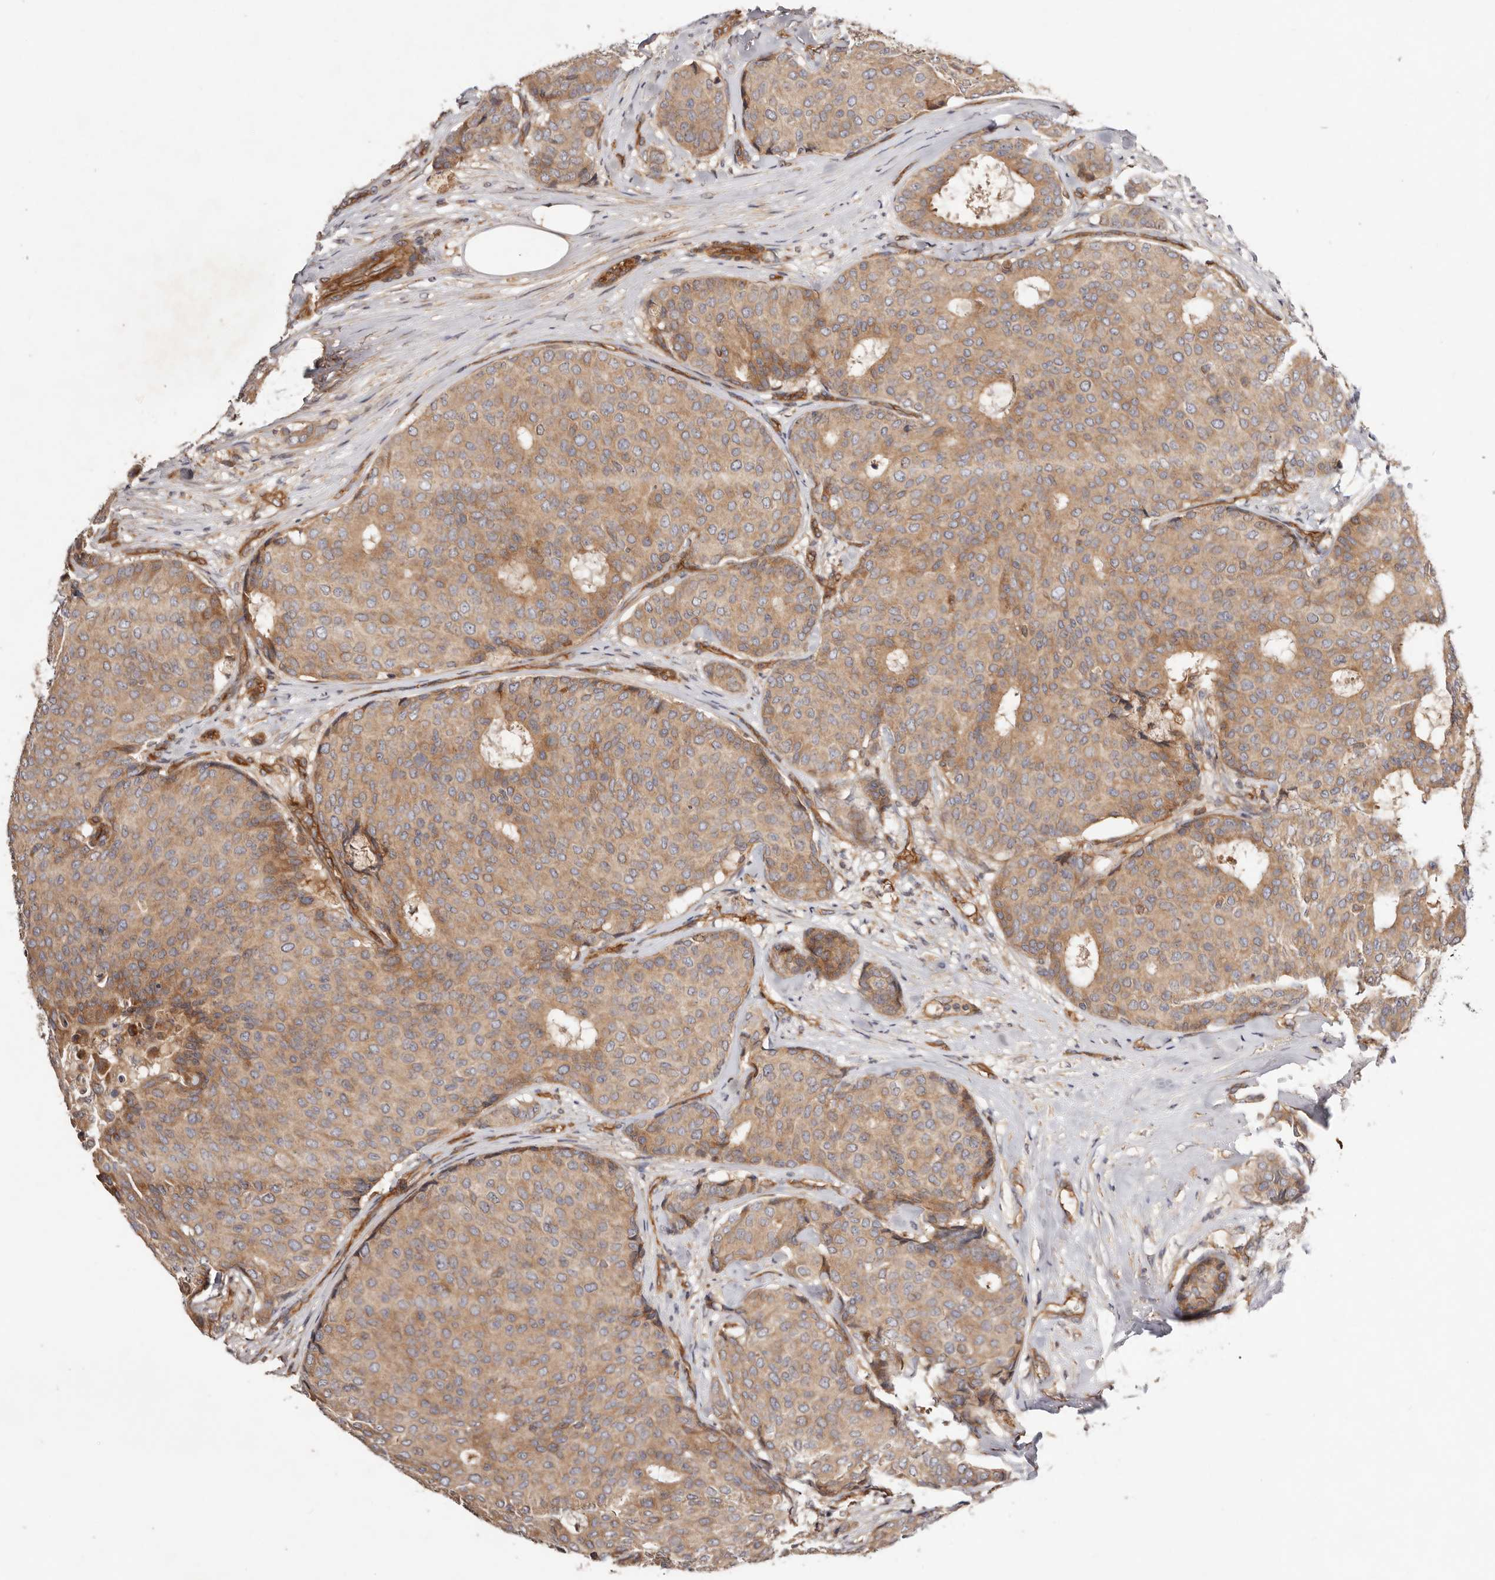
{"staining": {"intensity": "moderate", "quantity": ">75%", "location": "cytoplasmic/membranous"}, "tissue": "breast cancer", "cell_type": "Tumor cells", "image_type": "cancer", "snomed": [{"axis": "morphology", "description": "Duct carcinoma"}, {"axis": "topography", "description": "Breast"}], "caption": "DAB immunohistochemical staining of human breast cancer demonstrates moderate cytoplasmic/membranous protein staining in approximately >75% of tumor cells. The staining is performed using DAB brown chromogen to label protein expression. The nuclei are counter-stained blue using hematoxylin.", "gene": "MACF1", "patient": {"sex": "female", "age": 75}}